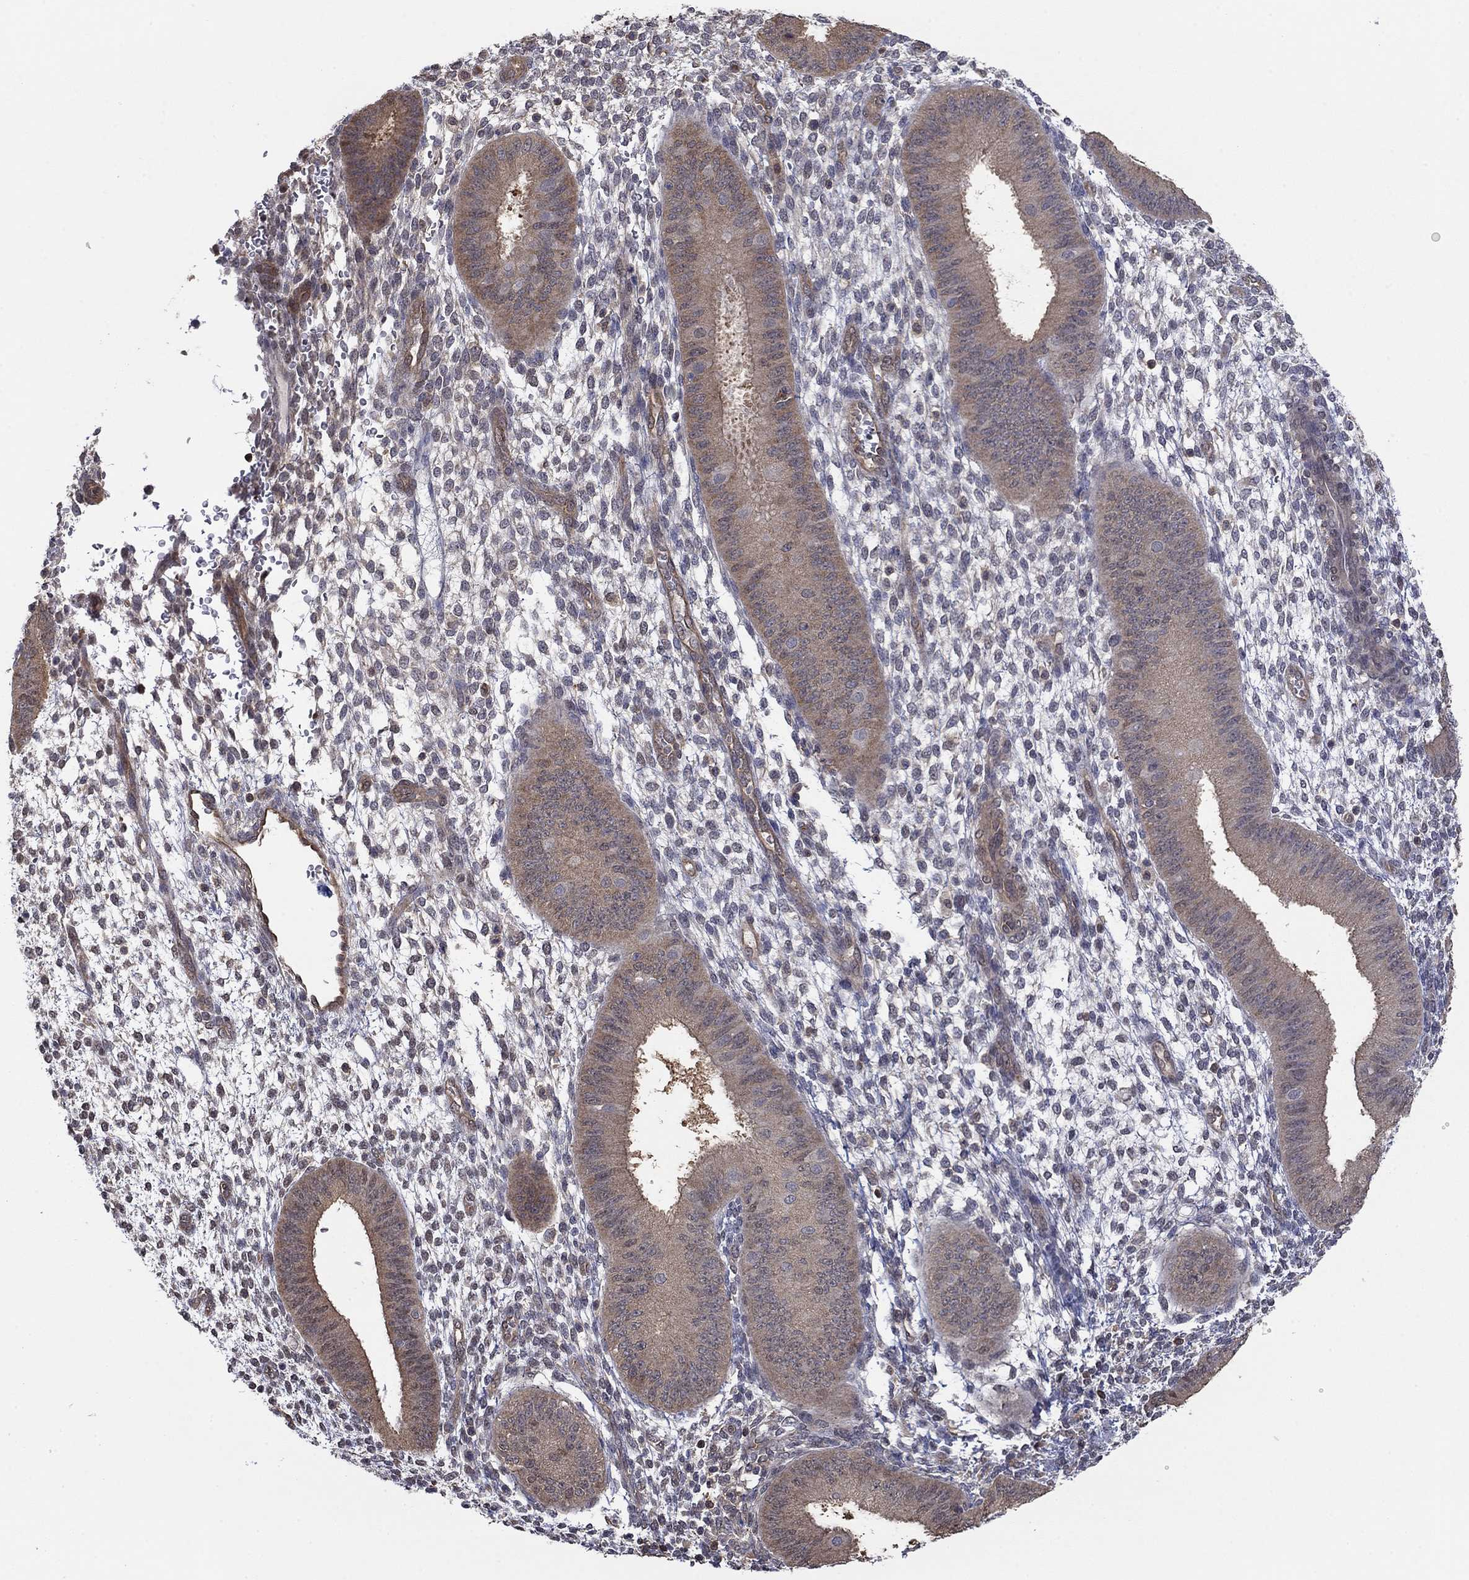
{"staining": {"intensity": "weak", "quantity": "25%-75%", "location": "cytoplasmic/membranous"}, "tissue": "endometrium", "cell_type": "Cells in endometrial stroma", "image_type": "normal", "snomed": [{"axis": "morphology", "description": "Normal tissue, NOS"}, {"axis": "topography", "description": "Endometrium"}], "caption": "Immunohistochemistry photomicrograph of unremarkable endometrium stained for a protein (brown), which demonstrates low levels of weak cytoplasmic/membranous positivity in about 25%-75% of cells in endometrial stroma.", "gene": "RNF114", "patient": {"sex": "female", "age": 39}}